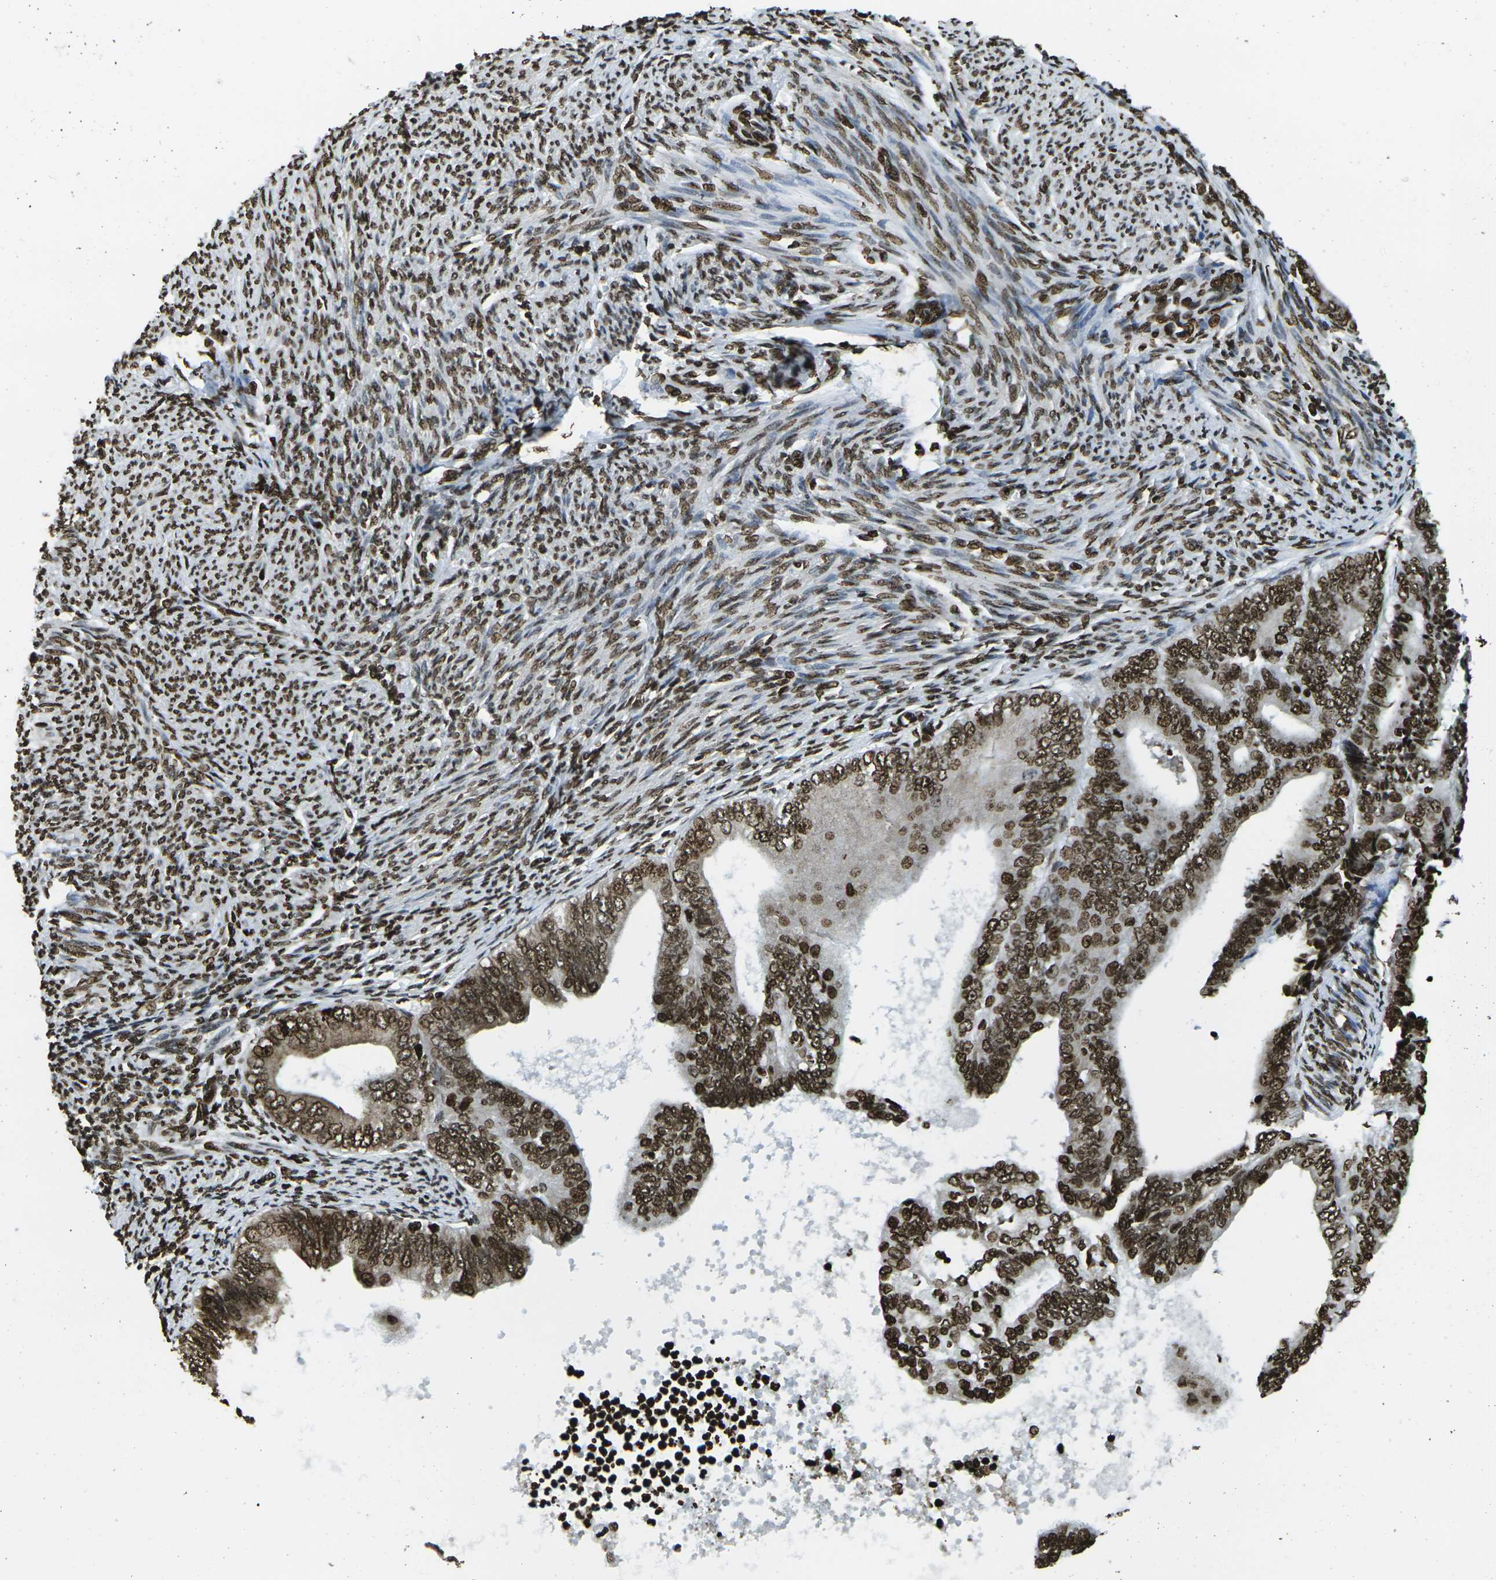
{"staining": {"intensity": "strong", "quantity": ">75%", "location": "nuclear"}, "tissue": "endometrial cancer", "cell_type": "Tumor cells", "image_type": "cancer", "snomed": [{"axis": "morphology", "description": "Adenocarcinoma, NOS"}, {"axis": "topography", "description": "Endometrium"}], "caption": "Protein expression by IHC displays strong nuclear positivity in about >75% of tumor cells in endometrial cancer (adenocarcinoma). (DAB IHC, brown staining for protein, blue staining for nuclei).", "gene": "H1-2", "patient": {"sex": "female", "age": 63}}